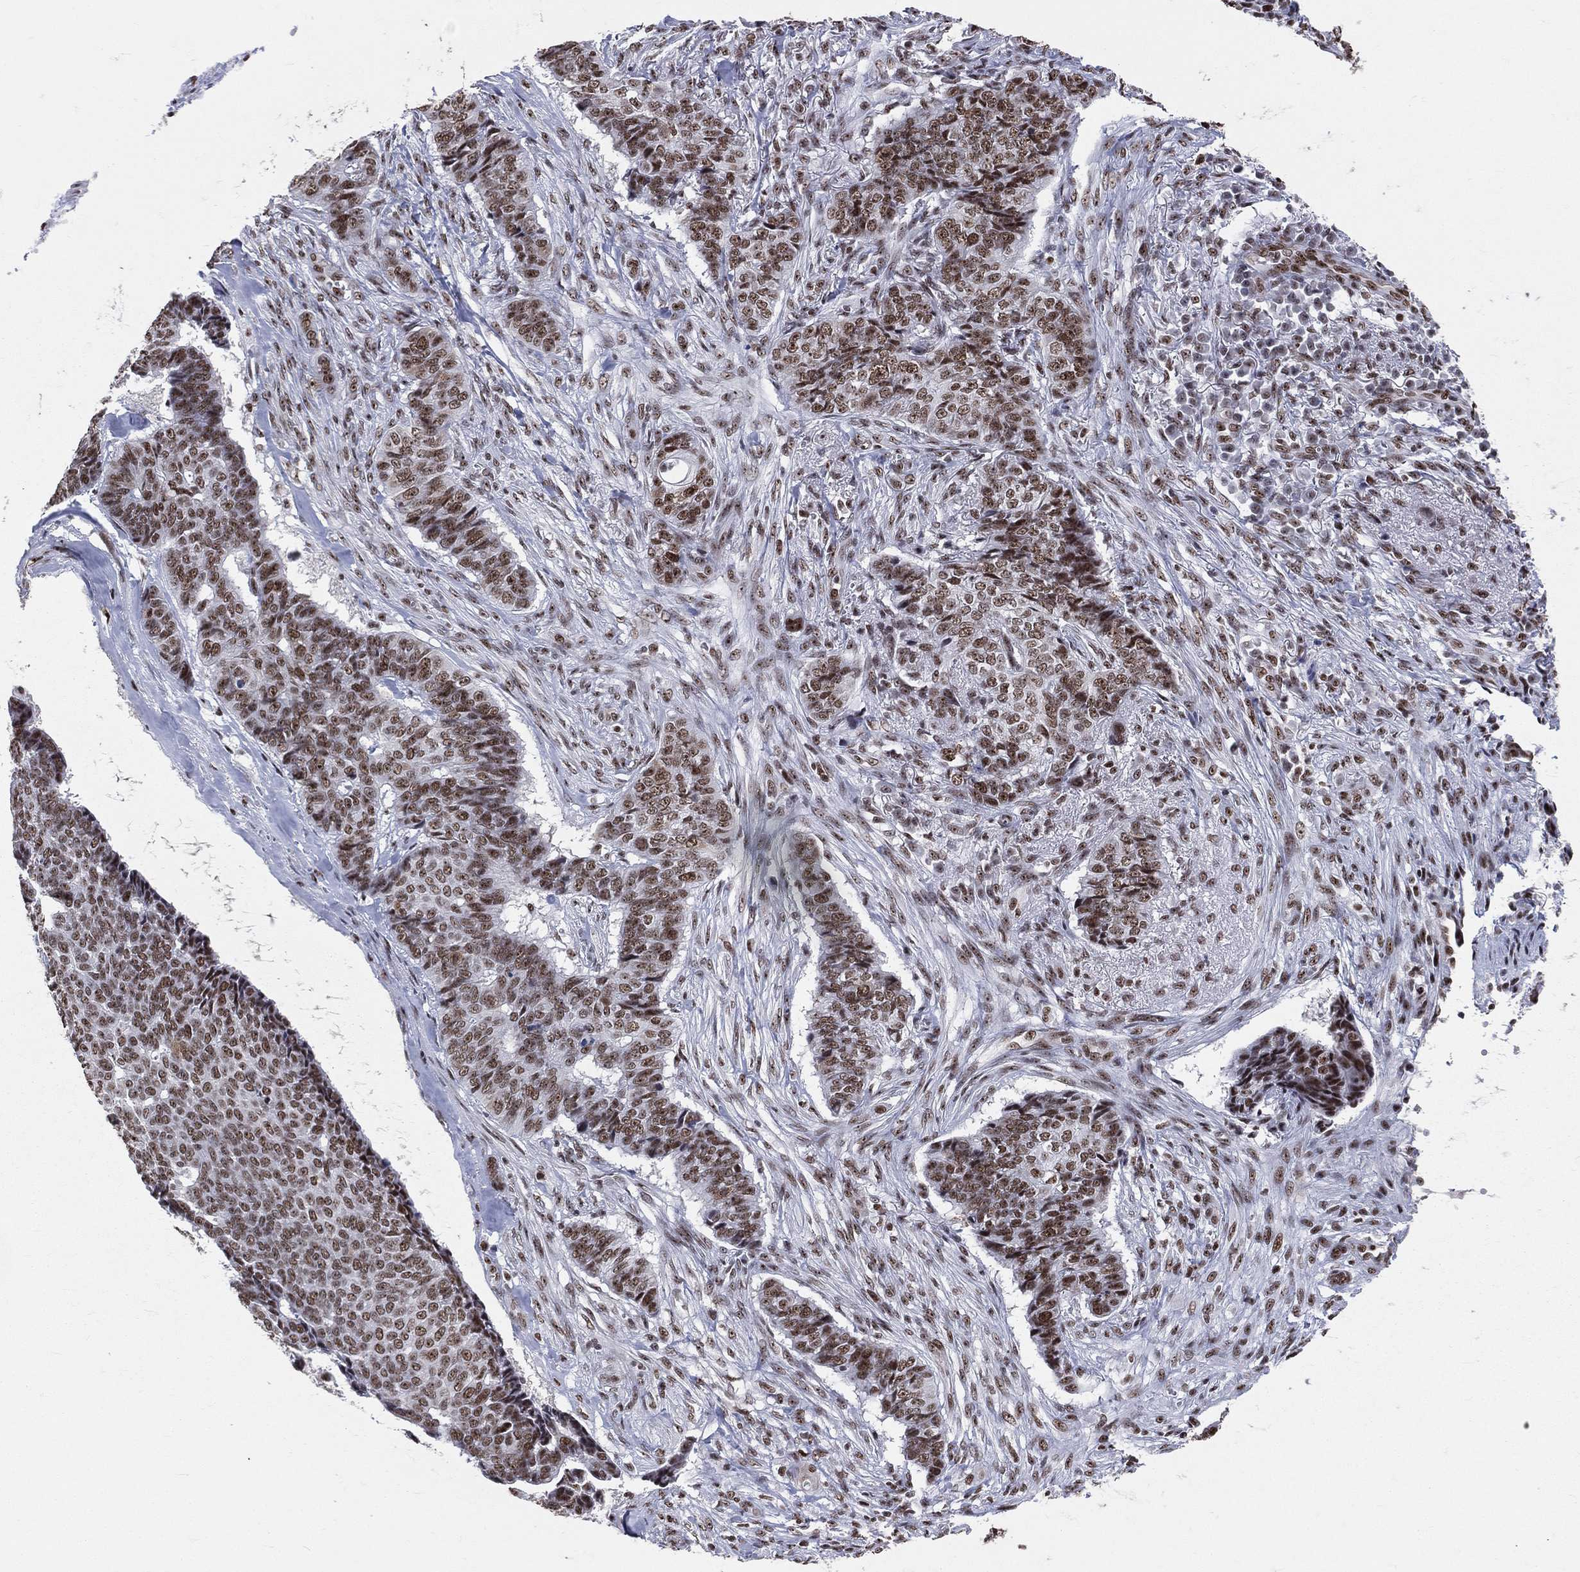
{"staining": {"intensity": "strong", "quantity": ">75%", "location": "nuclear"}, "tissue": "skin cancer", "cell_type": "Tumor cells", "image_type": "cancer", "snomed": [{"axis": "morphology", "description": "Basal cell carcinoma"}, {"axis": "topography", "description": "Skin"}], "caption": "Immunohistochemical staining of skin basal cell carcinoma displays strong nuclear protein positivity in about >75% of tumor cells. The staining is performed using DAB brown chromogen to label protein expression. The nuclei are counter-stained blue using hematoxylin.", "gene": "CDK7", "patient": {"sex": "male", "age": 86}}